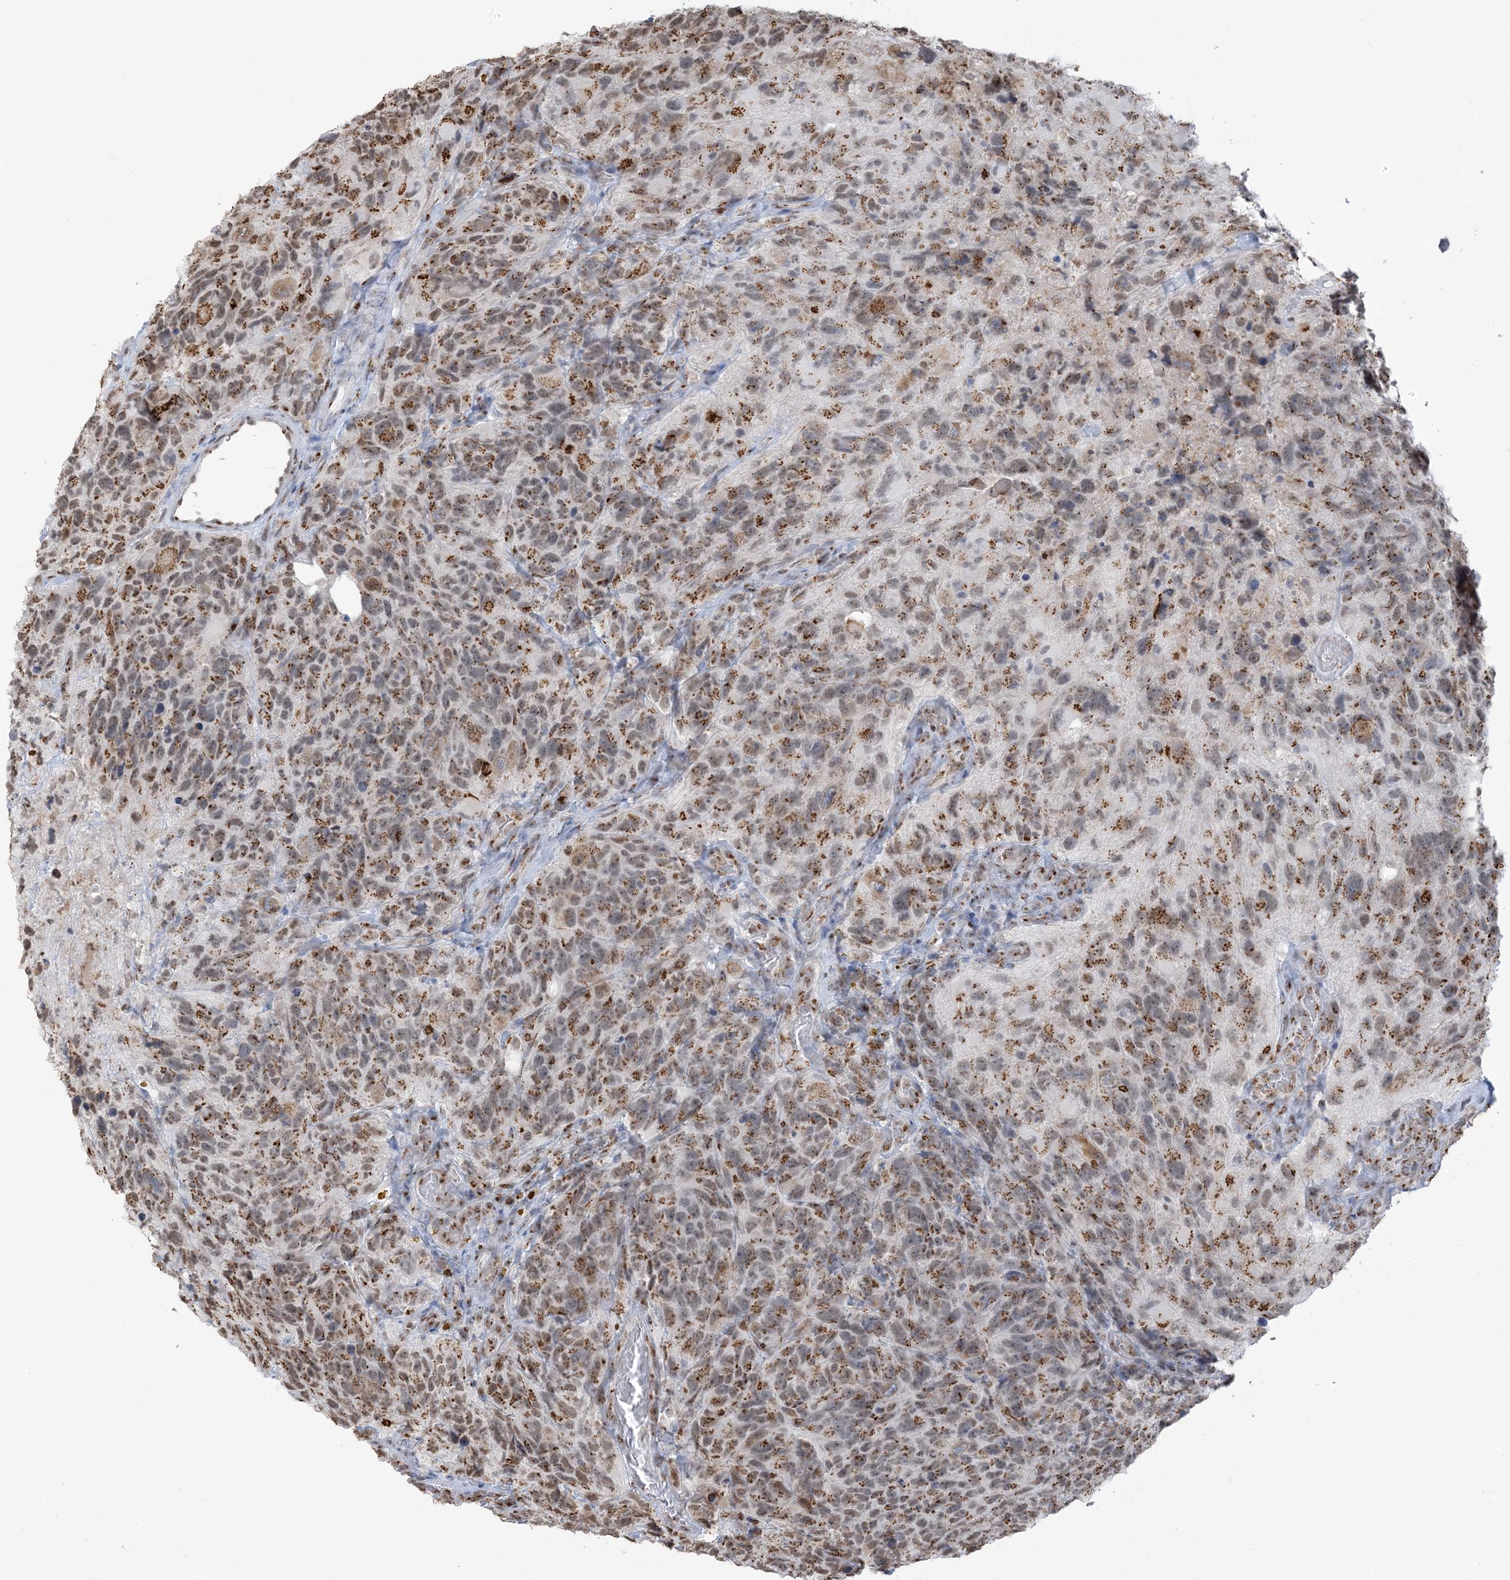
{"staining": {"intensity": "moderate", "quantity": "25%-75%", "location": "cytoplasmic/membranous,nuclear"}, "tissue": "glioma", "cell_type": "Tumor cells", "image_type": "cancer", "snomed": [{"axis": "morphology", "description": "Glioma, malignant, High grade"}, {"axis": "topography", "description": "Brain"}], "caption": "DAB (3,3'-diaminobenzidine) immunohistochemical staining of human glioma demonstrates moderate cytoplasmic/membranous and nuclear protein staining in about 25%-75% of tumor cells.", "gene": "GPR107", "patient": {"sex": "male", "age": 69}}